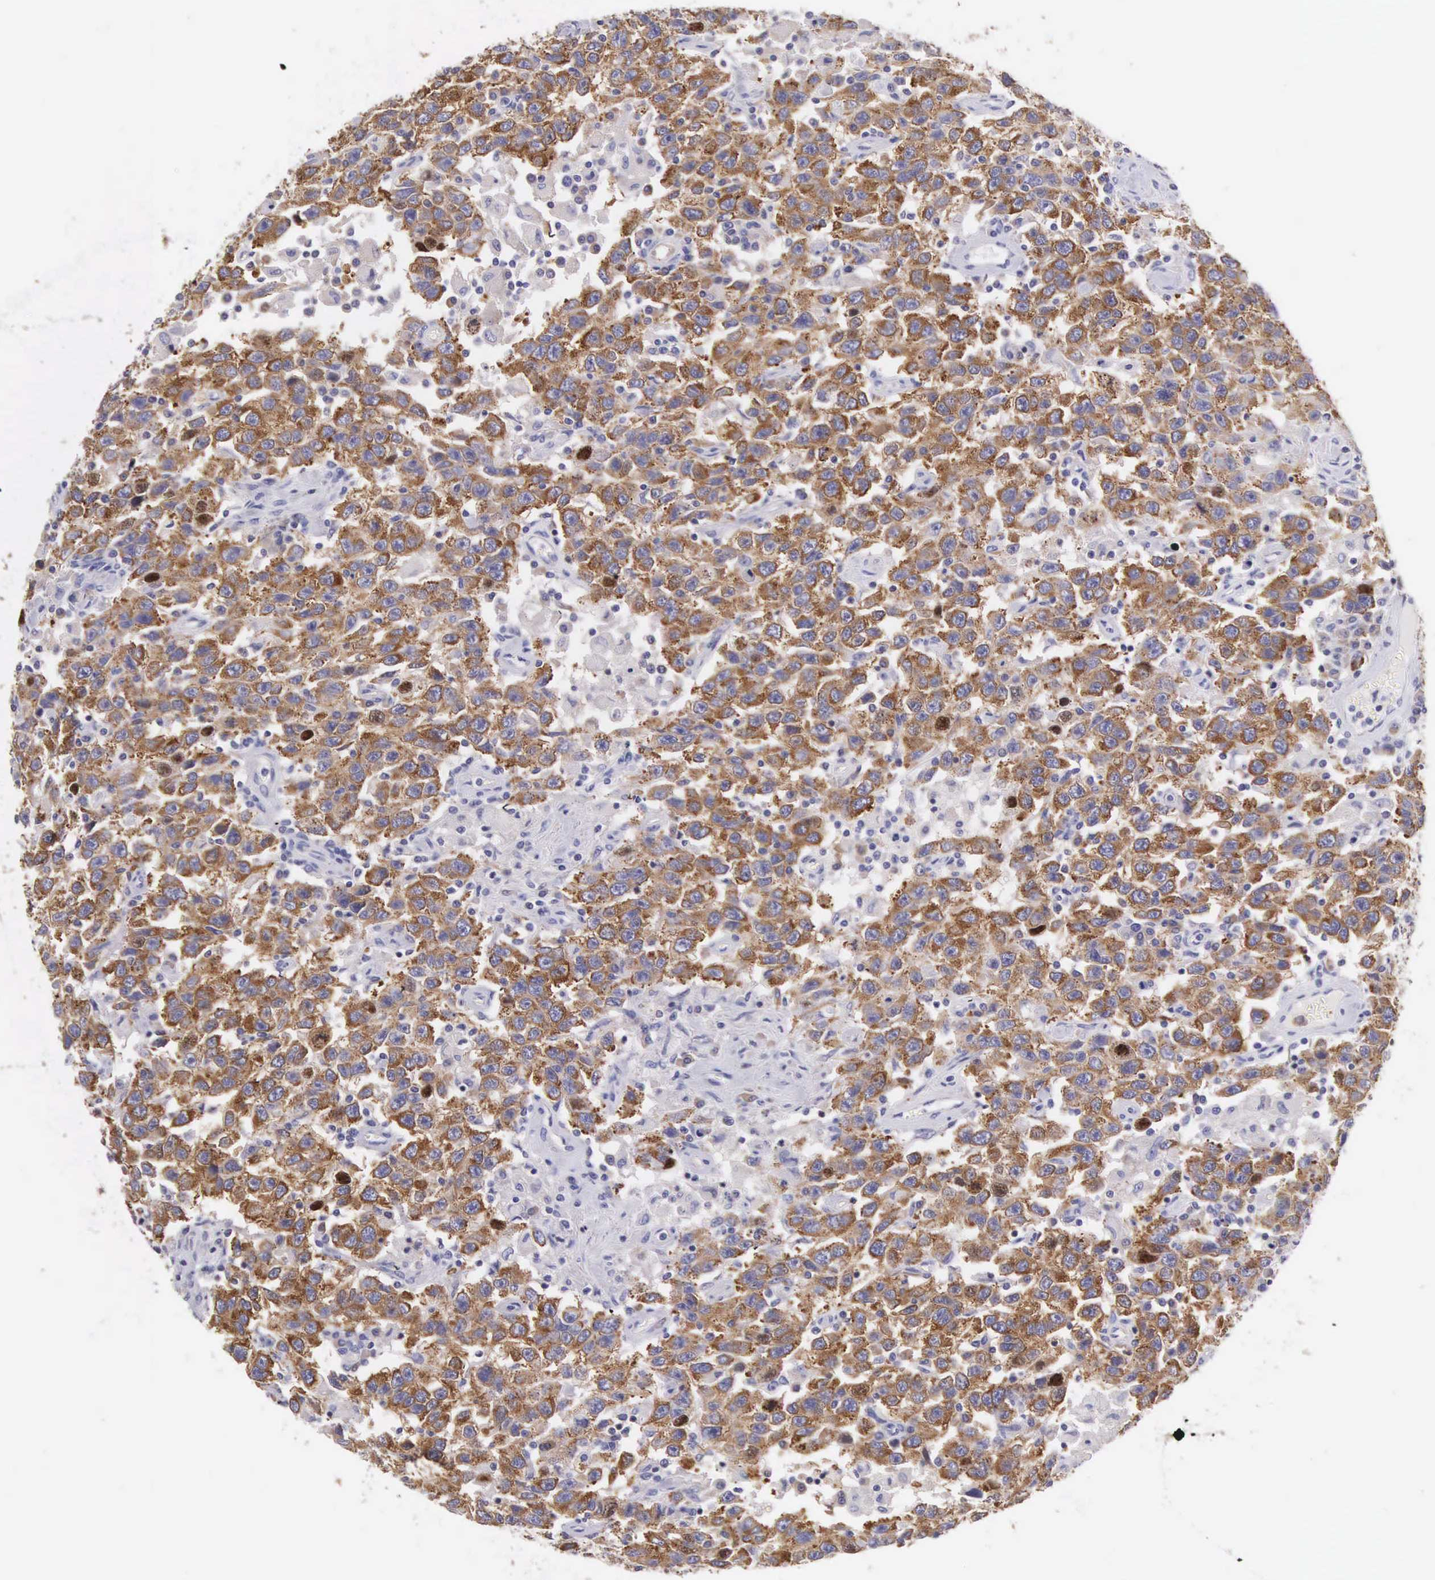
{"staining": {"intensity": "moderate", "quantity": ">75%", "location": "cytoplasmic/membranous"}, "tissue": "testis cancer", "cell_type": "Tumor cells", "image_type": "cancer", "snomed": [{"axis": "morphology", "description": "Seminoma, NOS"}, {"axis": "topography", "description": "Testis"}], "caption": "Immunohistochemistry (IHC) (DAB) staining of human testis cancer reveals moderate cytoplasmic/membranous protein expression in about >75% of tumor cells.", "gene": "OSBPL3", "patient": {"sex": "male", "age": 41}}